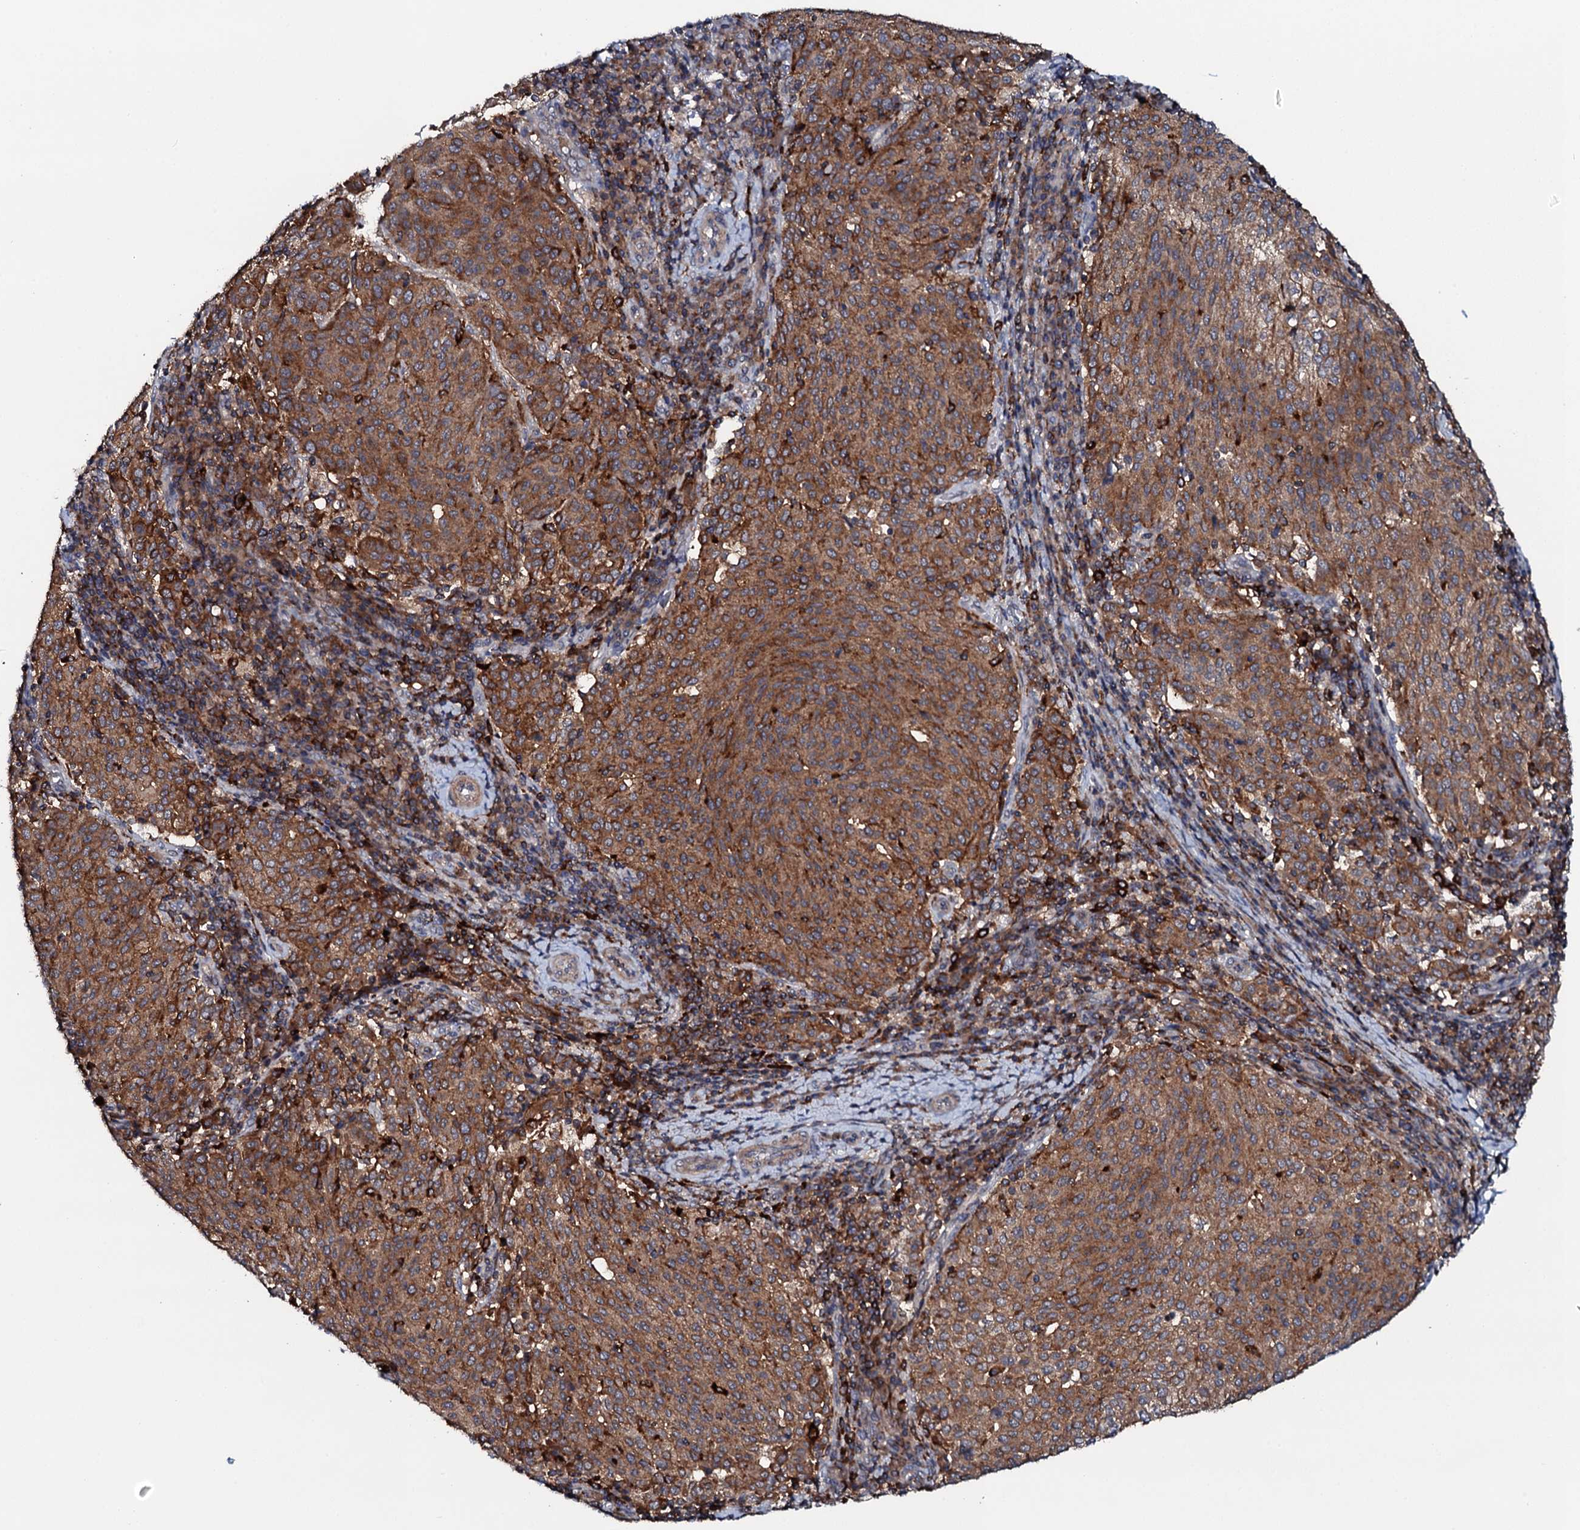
{"staining": {"intensity": "strong", "quantity": ">75%", "location": "cytoplasmic/membranous"}, "tissue": "cervical cancer", "cell_type": "Tumor cells", "image_type": "cancer", "snomed": [{"axis": "morphology", "description": "Squamous cell carcinoma, NOS"}, {"axis": "topography", "description": "Cervix"}], "caption": "Protein staining of squamous cell carcinoma (cervical) tissue reveals strong cytoplasmic/membranous expression in approximately >75% of tumor cells.", "gene": "VAMP8", "patient": {"sex": "female", "age": 46}}